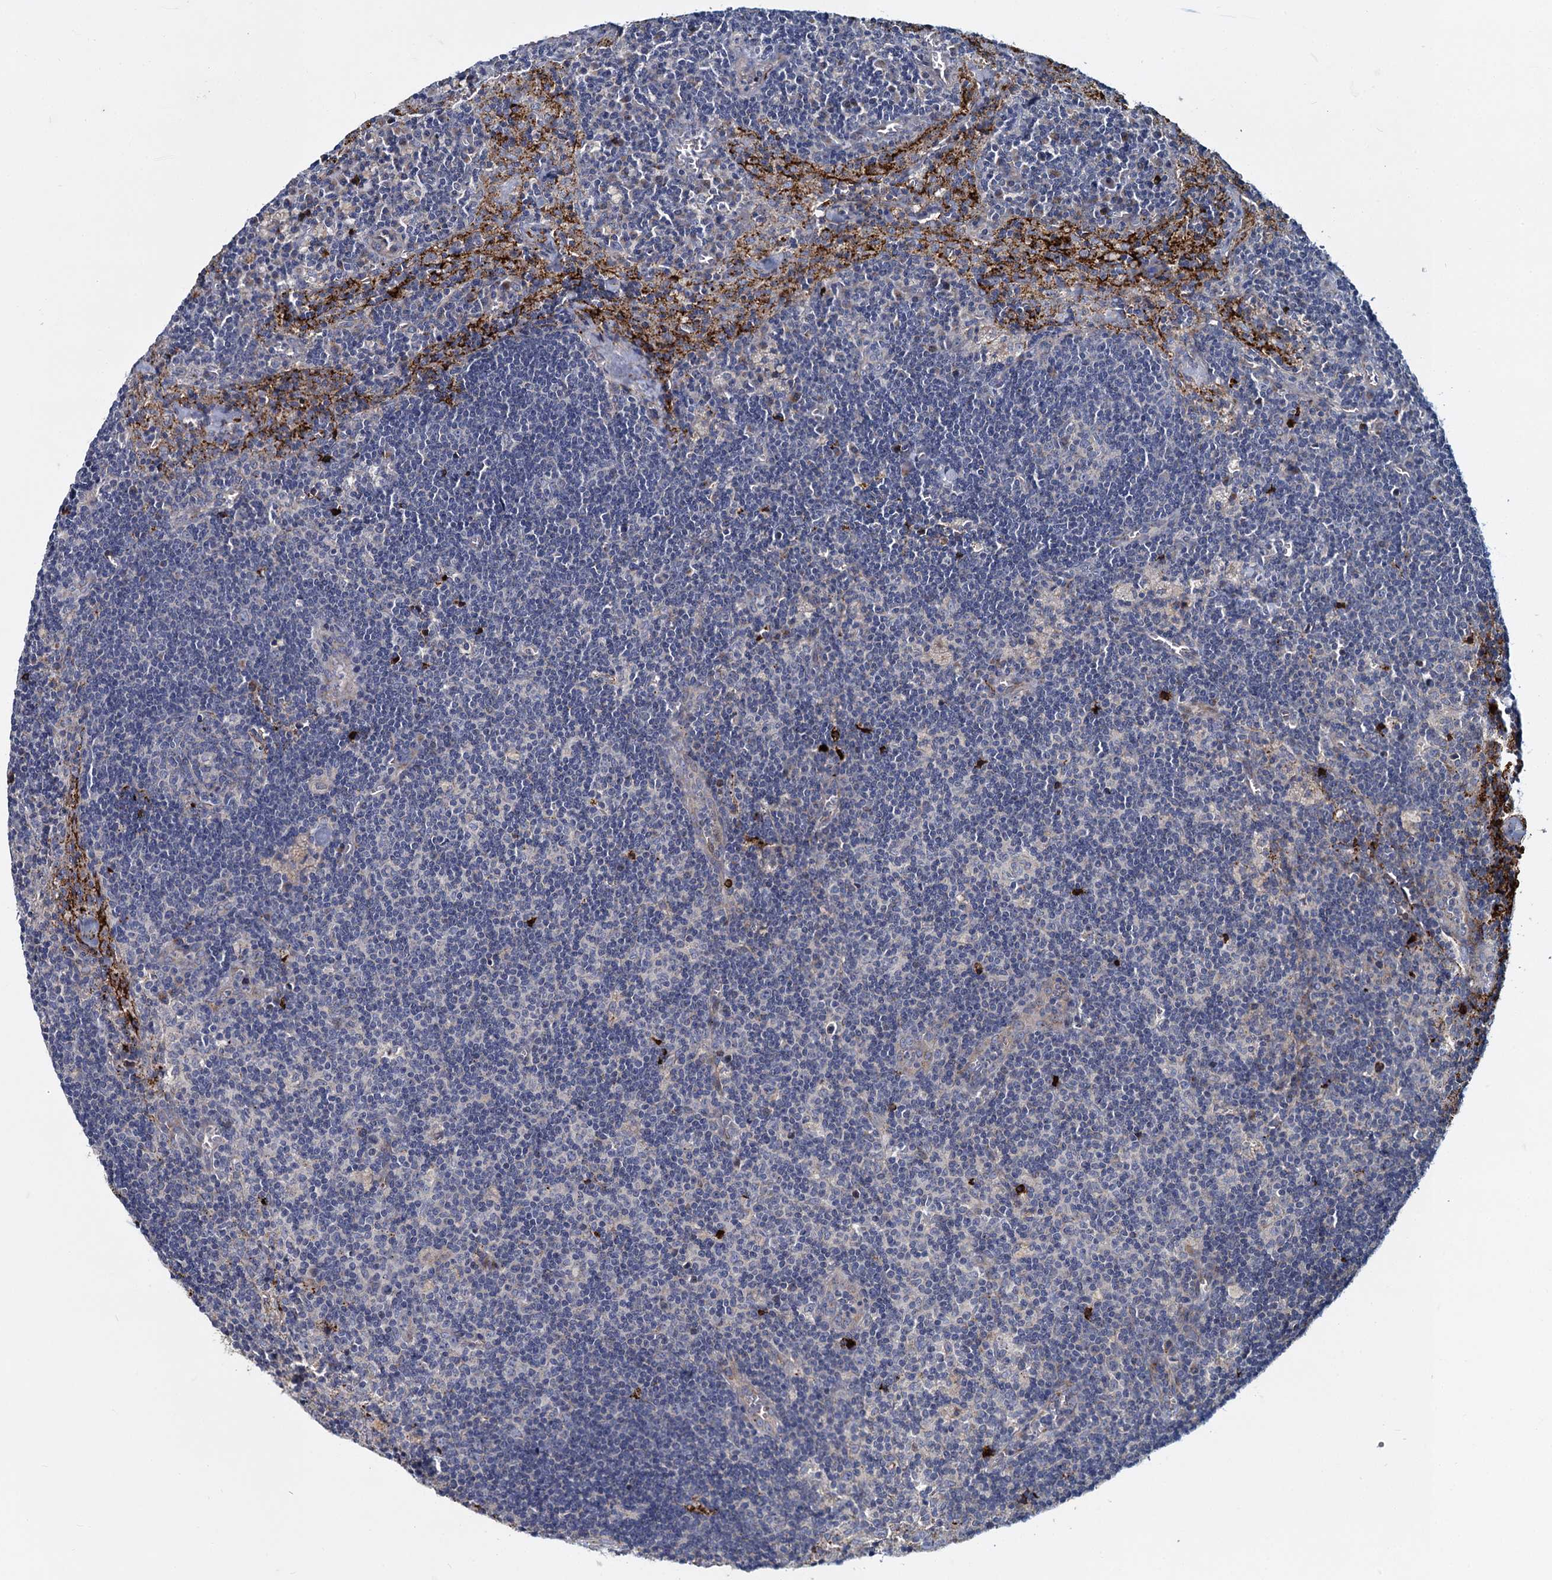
{"staining": {"intensity": "negative", "quantity": "none", "location": "none"}, "tissue": "lymph node", "cell_type": "Germinal center cells", "image_type": "normal", "snomed": [{"axis": "morphology", "description": "Normal tissue, NOS"}, {"axis": "topography", "description": "Lymph node"}], "caption": "The photomicrograph exhibits no staining of germinal center cells in unremarkable lymph node. (Brightfield microscopy of DAB IHC at high magnification).", "gene": "DCUN1D2", "patient": {"sex": "male", "age": 58}}